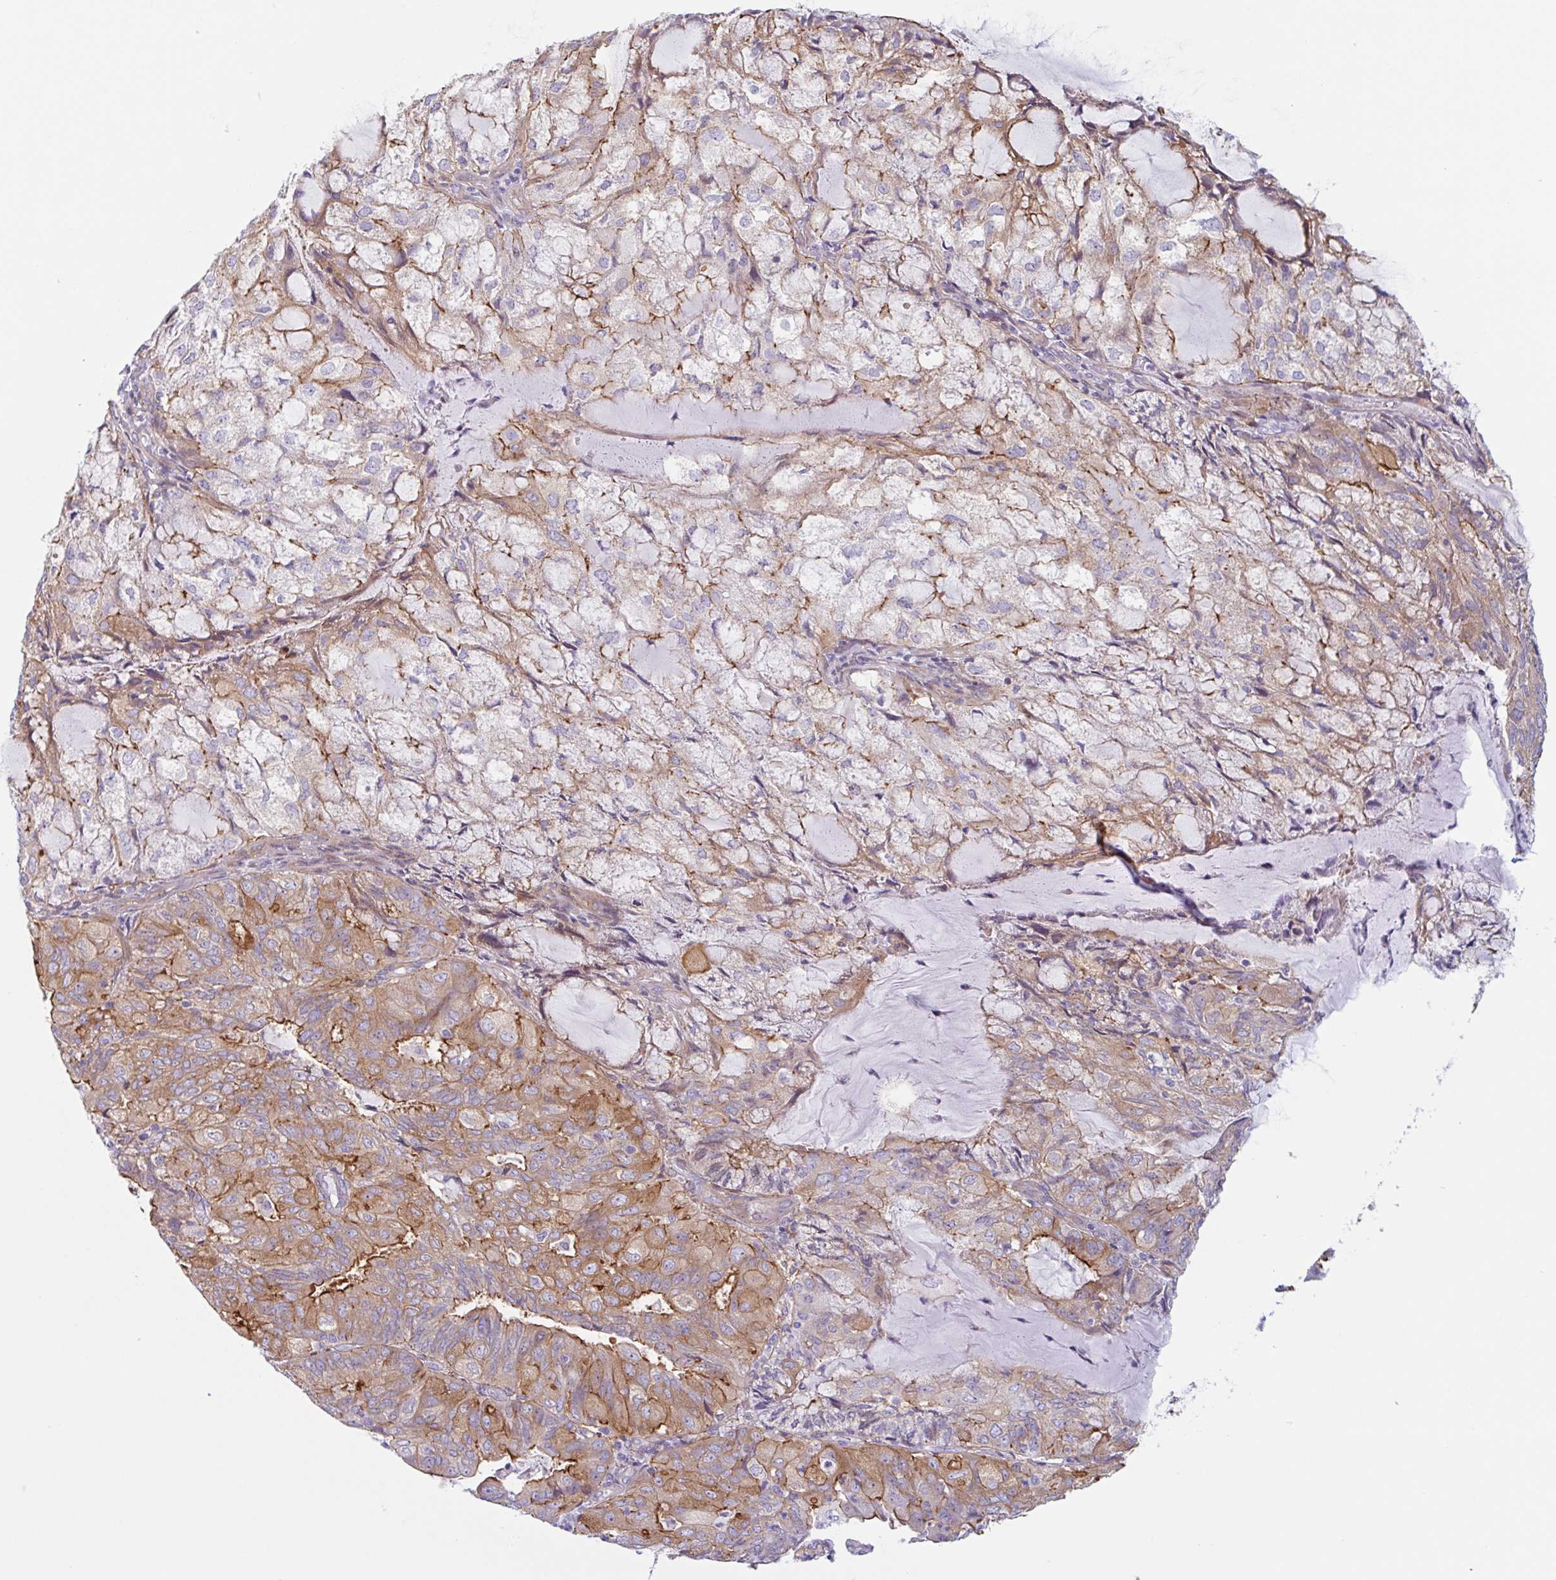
{"staining": {"intensity": "moderate", "quantity": "25%-75%", "location": "cytoplasmic/membranous"}, "tissue": "endometrial cancer", "cell_type": "Tumor cells", "image_type": "cancer", "snomed": [{"axis": "morphology", "description": "Adenocarcinoma, NOS"}, {"axis": "topography", "description": "Endometrium"}], "caption": "This is a photomicrograph of IHC staining of adenocarcinoma (endometrial), which shows moderate positivity in the cytoplasmic/membranous of tumor cells.", "gene": "MYH10", "patient": {"sex": "female", "age": 81}}